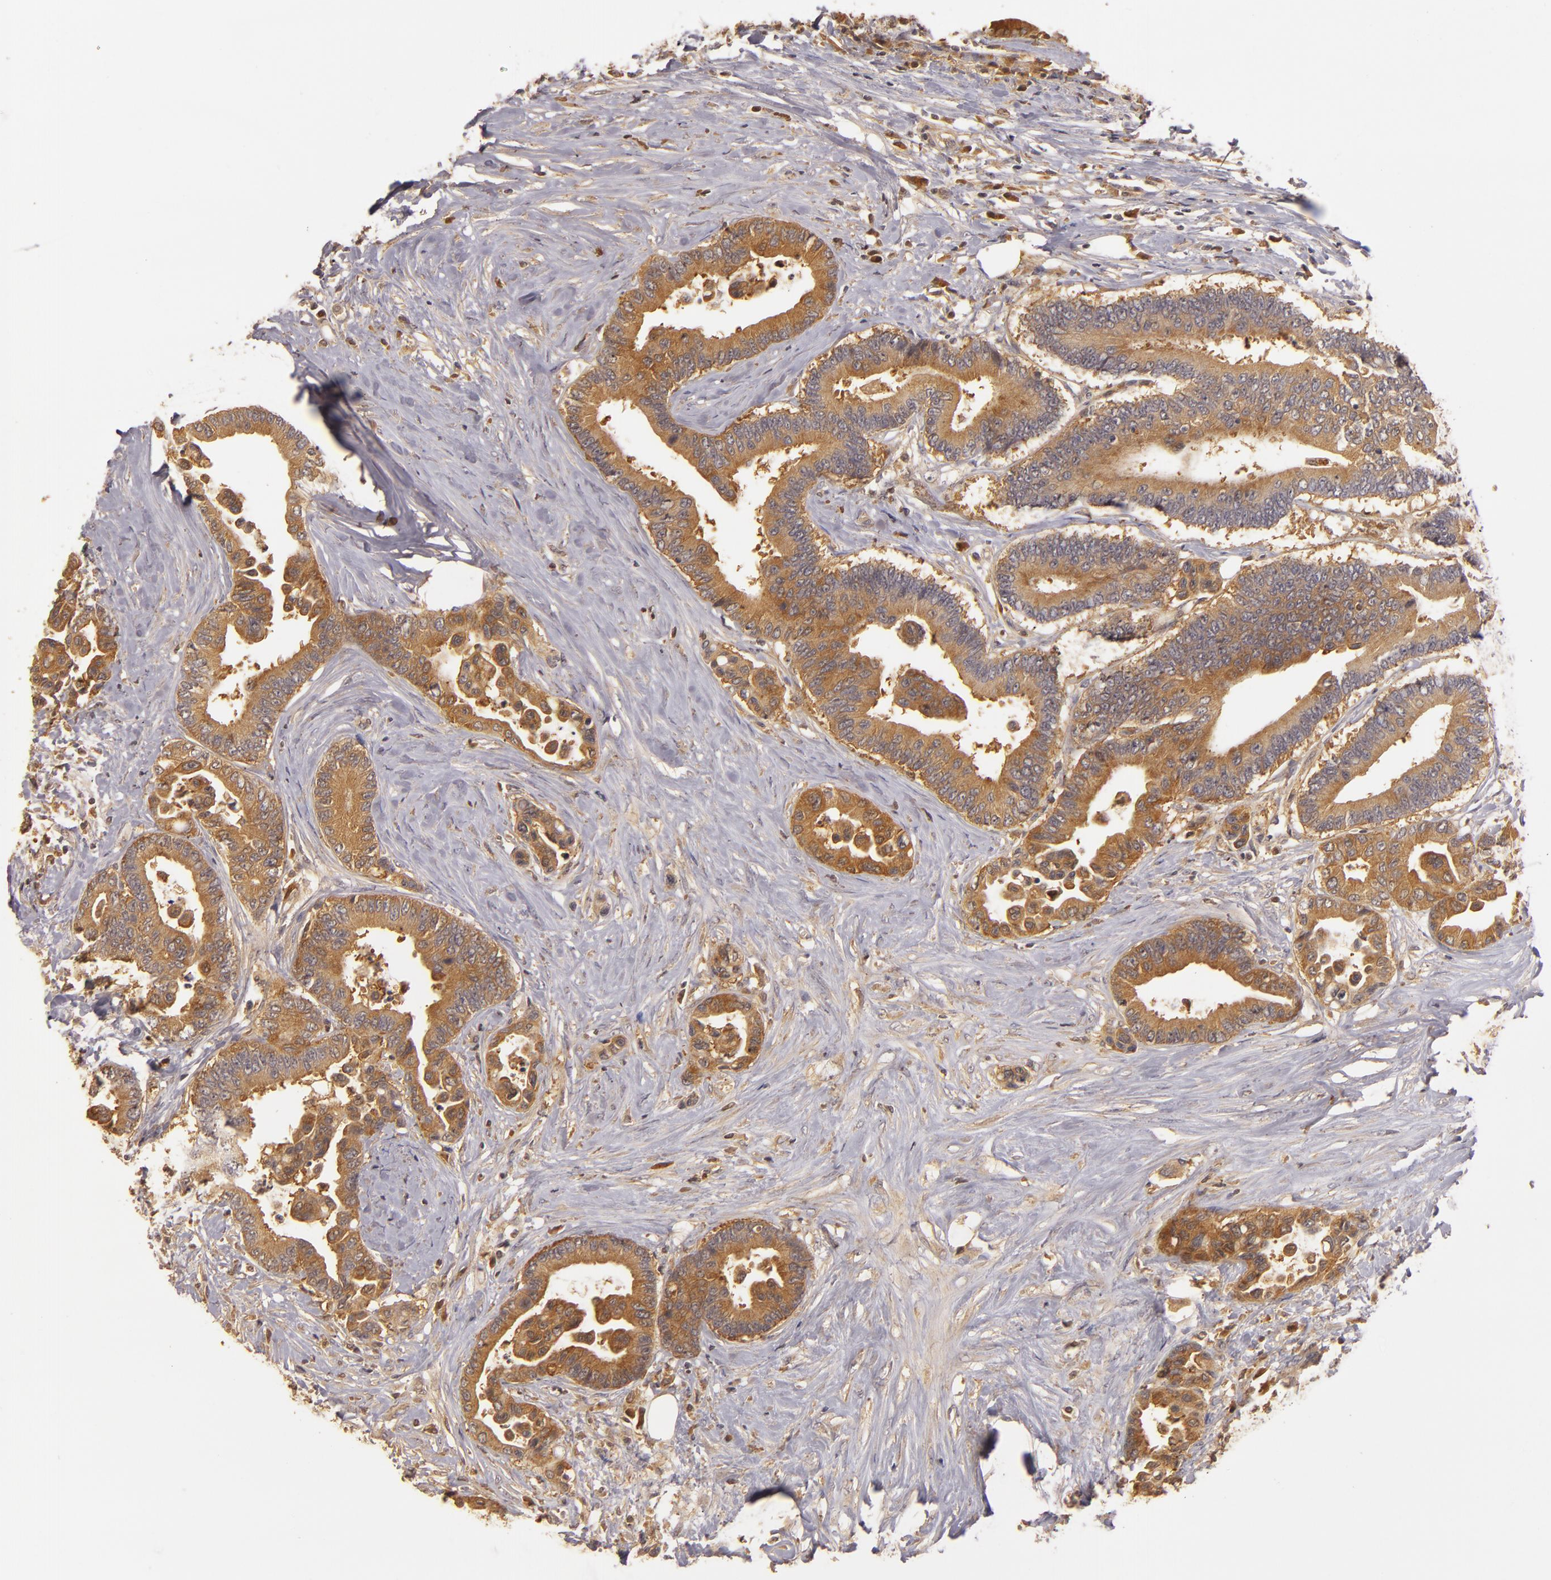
{"staining": {"intensity": "strong", "quantity": ">75%", "location": "cytoplasmic/membranous"}, "tissue": "colorectal cancer", "cell_type": "Tumor cells", "image_type": "cancer", "snomed": [{"axis": "morphology", "description": "Adenocarcinoma, NOS"}, {"axis": "topography", "description": "Colon"}], "caption": "Colorectal cancer (adenocarcinoma) stained with a brown dye exhibits strong cytoplasmic/membranous positive staining in approximately >75% of tumor cells.", "gene": "PRKCD", "patient": {"sex": "male", "age": 82}}